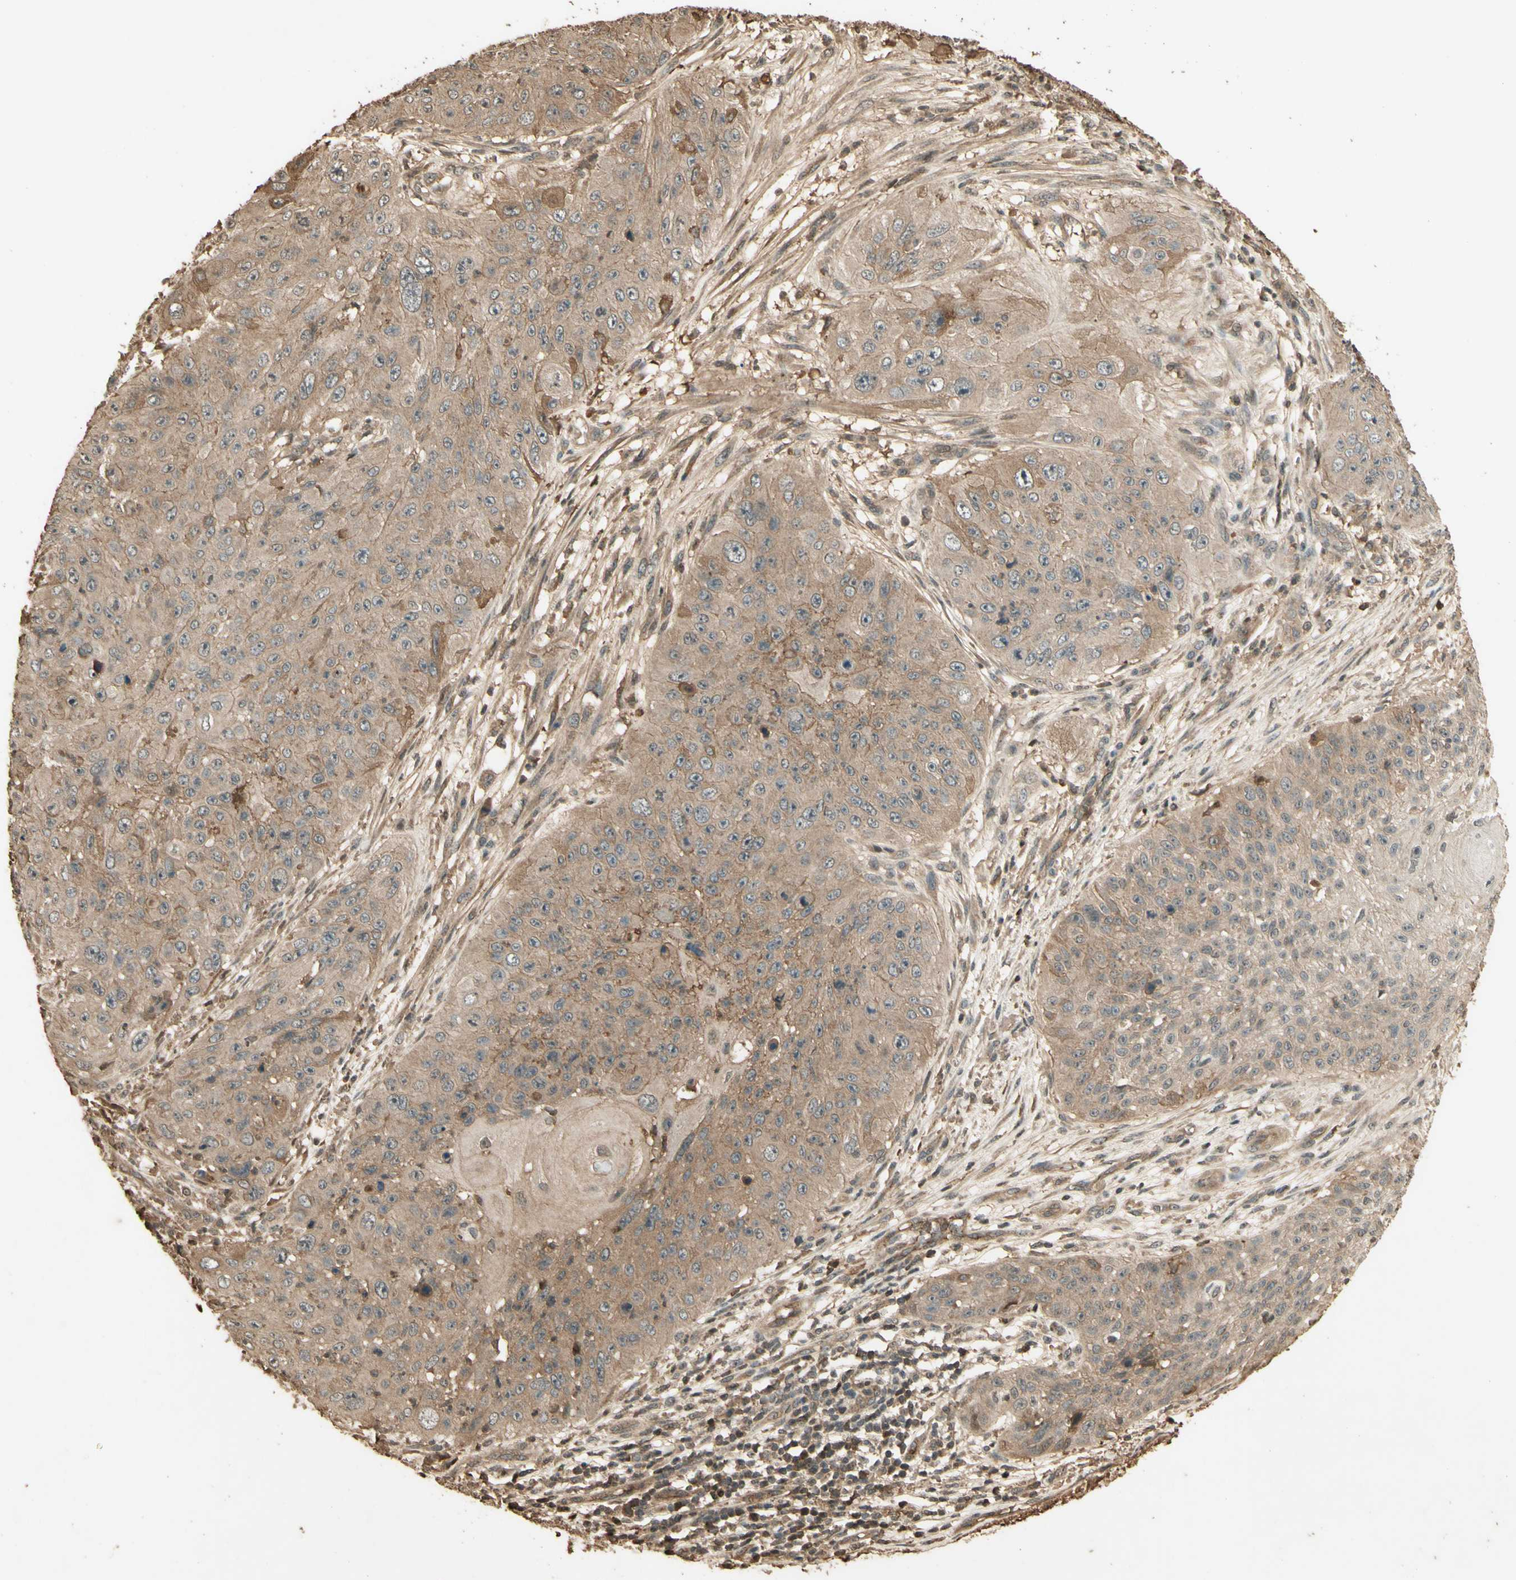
{"staining": {"intensity": "moderate", "quantity": ">75%", "location": "cytoplasmic/membranous"}, "tissue": "skin cancer", "cell_type": "Tumor cells", "image_type": "cancer", "snomed": [{"axis": "morphology", "description": "Squamous cell carcinoma, NOS"}, {"axis": "topography", "description": "Skin"}], "caption": "Protein staining by immunohistochemistry (IHC) reveals moderate cytoplasmic/membranous staining in about >75% of tumor cells in skin cancer.", "gene": "SMAD9", "patient": {"sex": "female", "age": 80}}